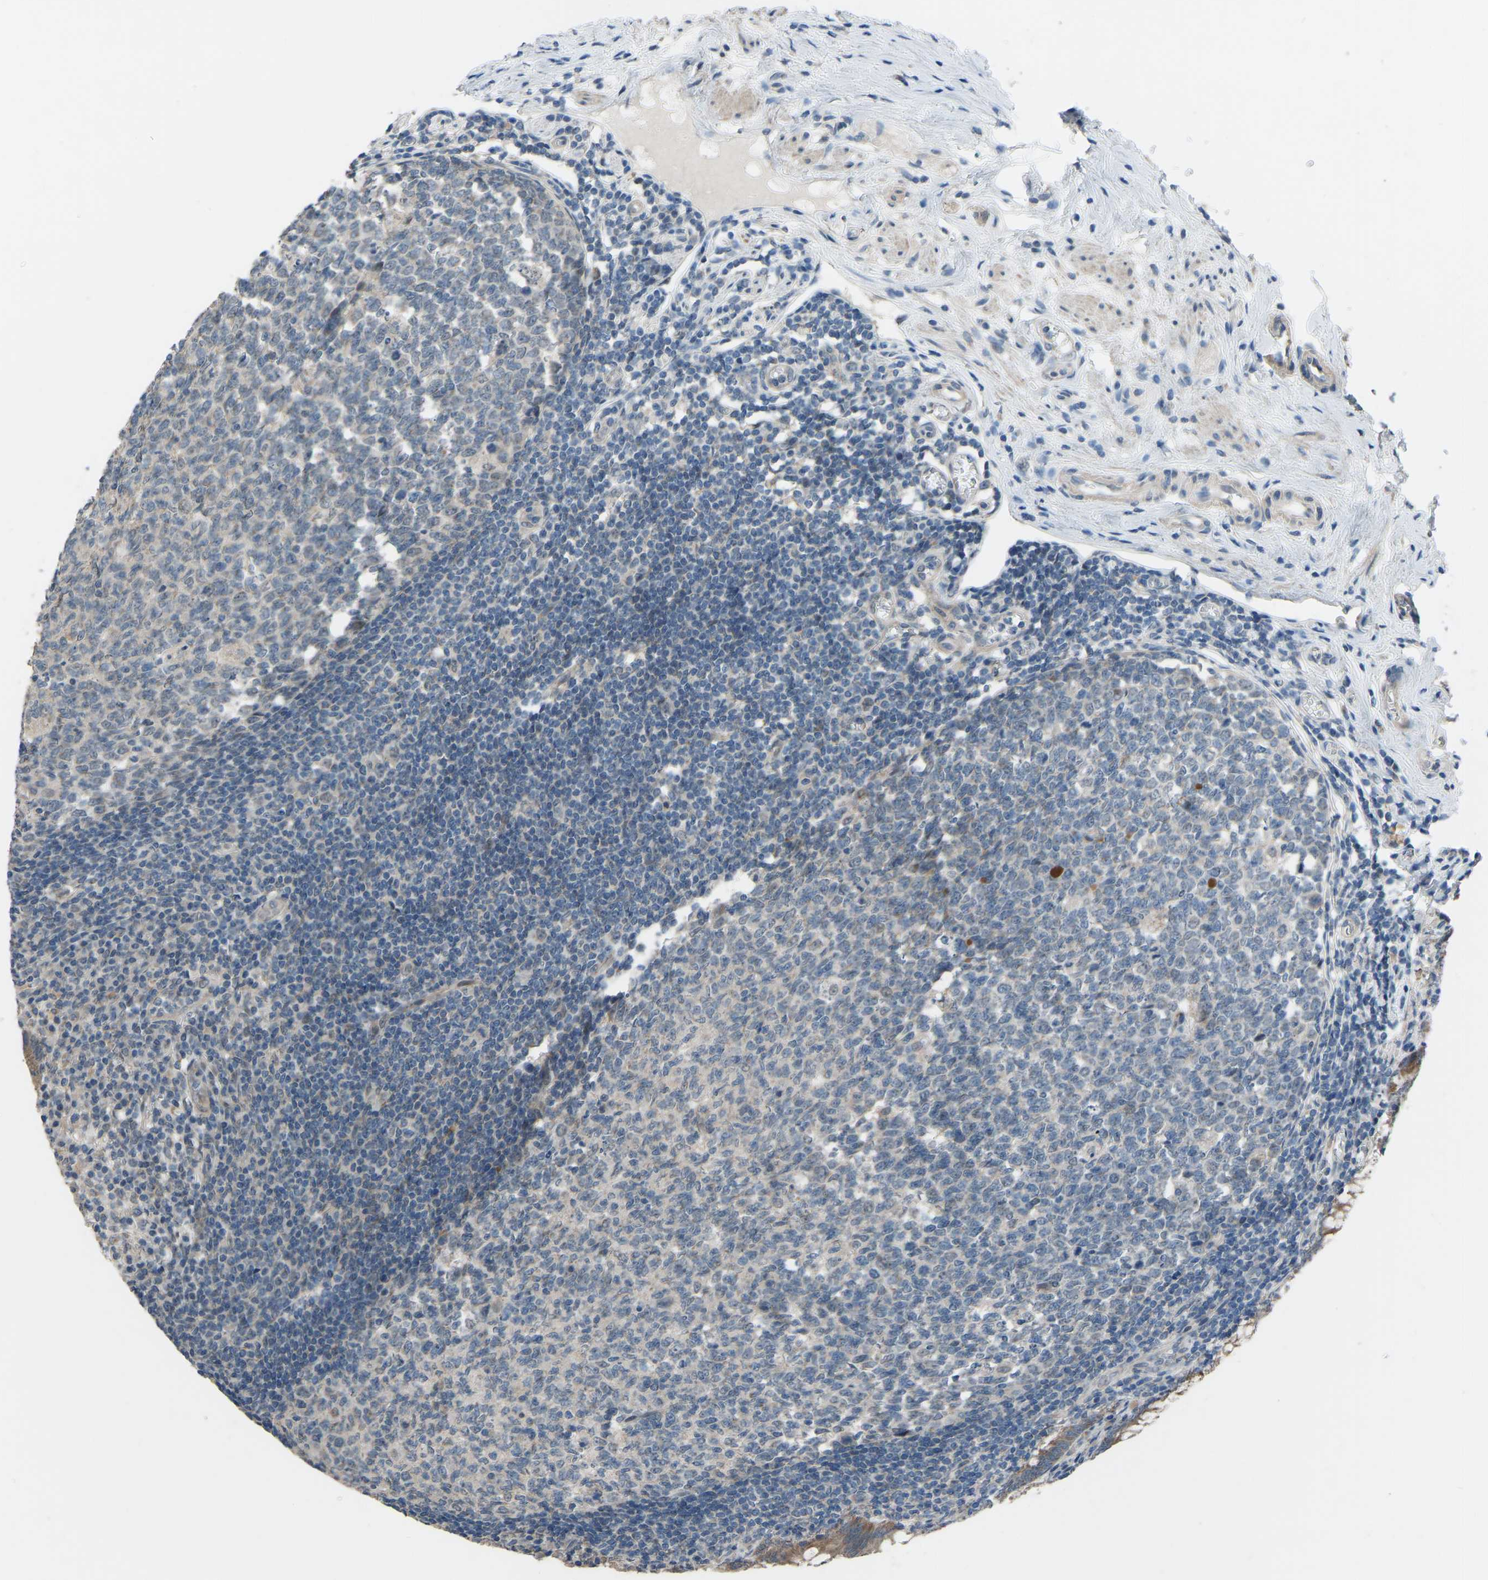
{"staining": {"intensity": "moderate", "quantity": ">75%", "location": "cytoplasmic/membranous"}, "tissue": "appendix", "cell_type": "Glandular cells", "image_type": "normal", "snomed": [{"axis": "morphology", "description": "Normal tissue, NOS"}, {"axis": "topography", "description": "Appendix"}], "caption": "A medium amount of moderate cytoplasmic/membranous expression is present in approximately >75% of glandular cells in benign appendix. (DAB = brown stain, brightfield microscopy at high magnification).", "gene": "CDK2AP1", "patient": {"sex": "male", "age": 56}}